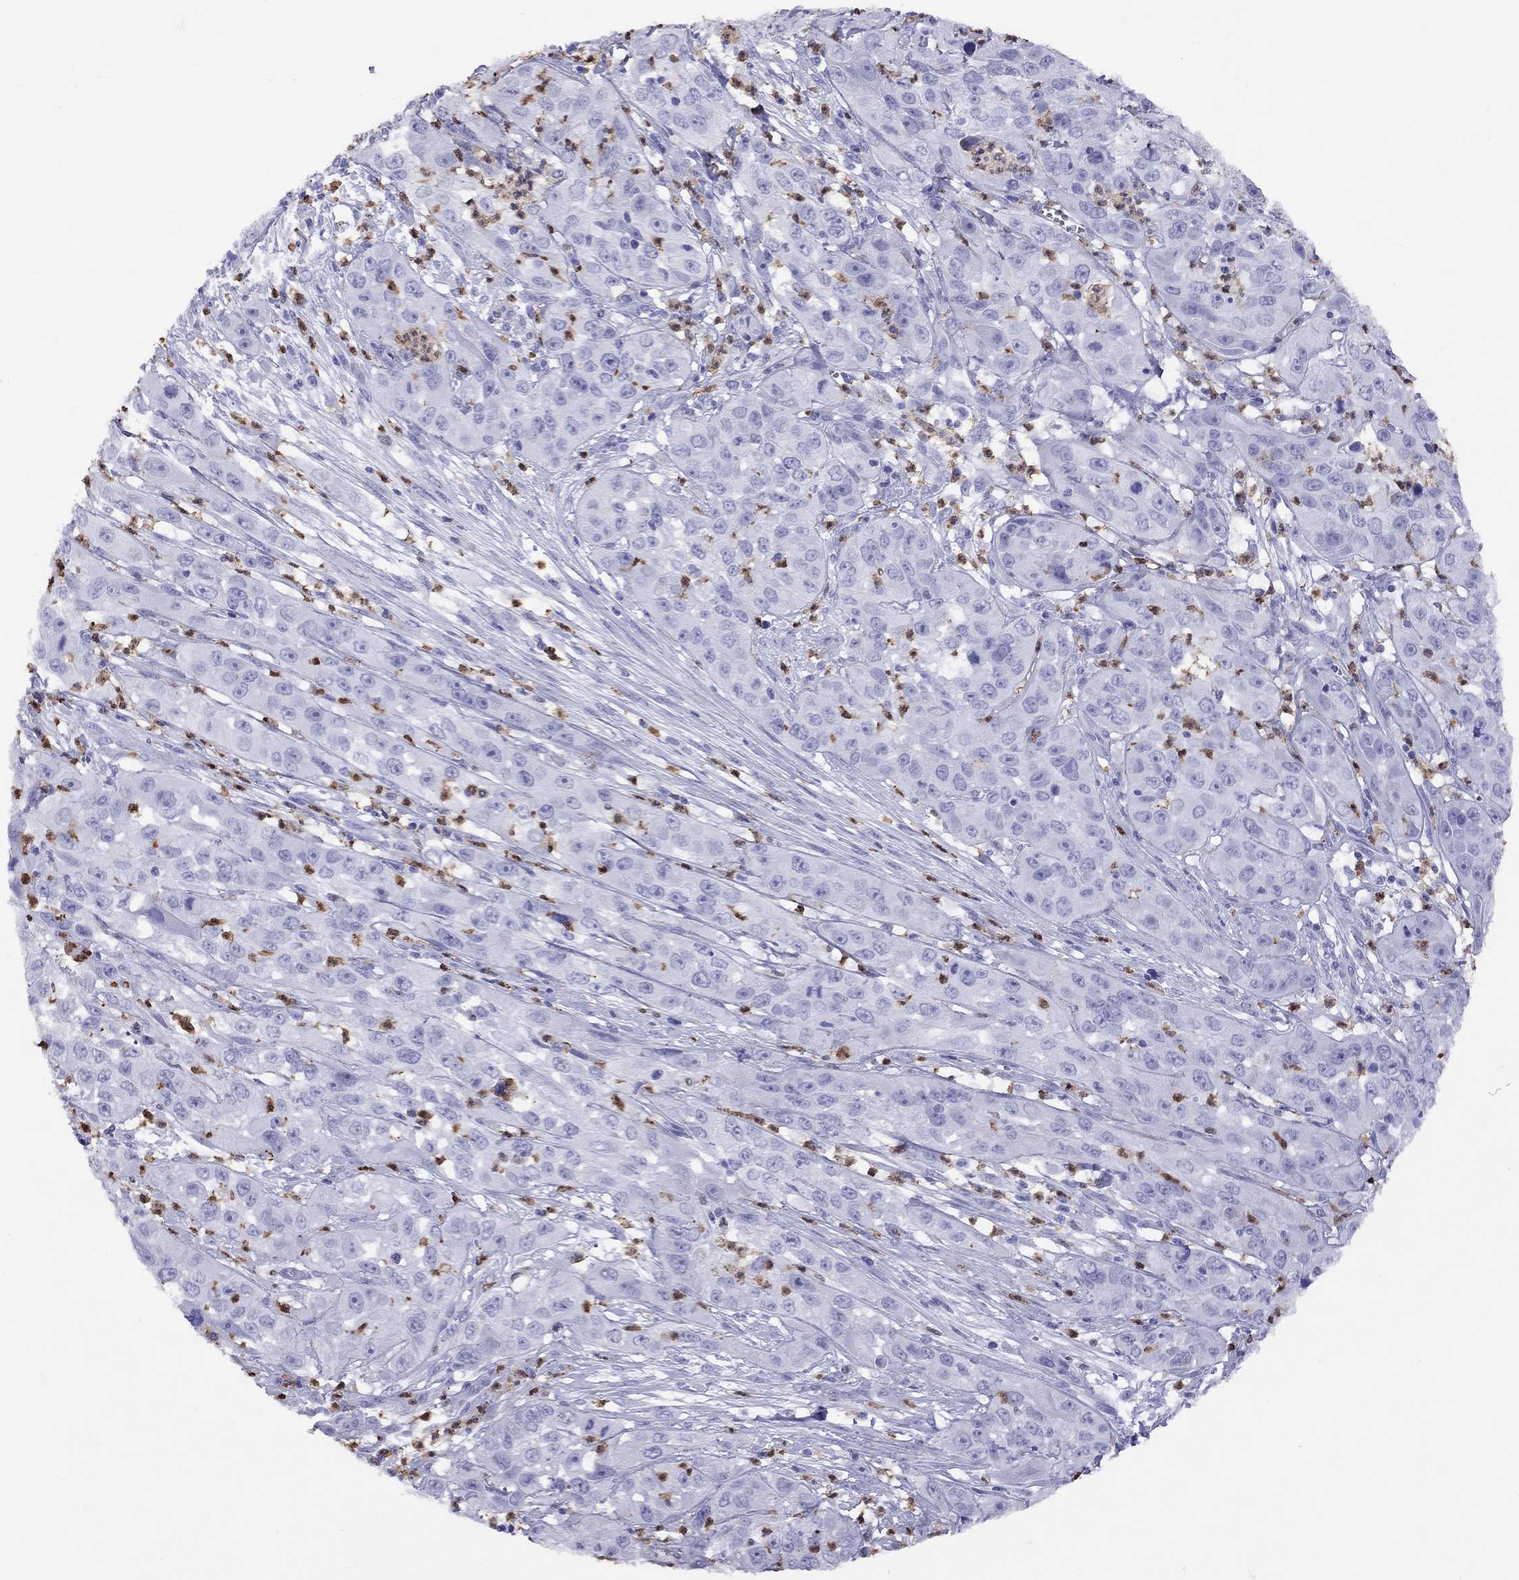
{"staining": {"intensity": "negative", "quantity": "none", "location": "none"}, "tissue": "cervical cancer", "cell_type": "Tumor cells", "image_type": "cancer", "snomed": [{"axis": "morphology", "description": "Squamous cell carcinoma, NOS"}, {"axis": "topography", "description": "Cervix"}], "caption": "Protein analysis of cervical cancer demonstrates no significant staining in tumor cells.", "gene": "SLAMF1", "patient": {"sex": "female", "age": 32}}